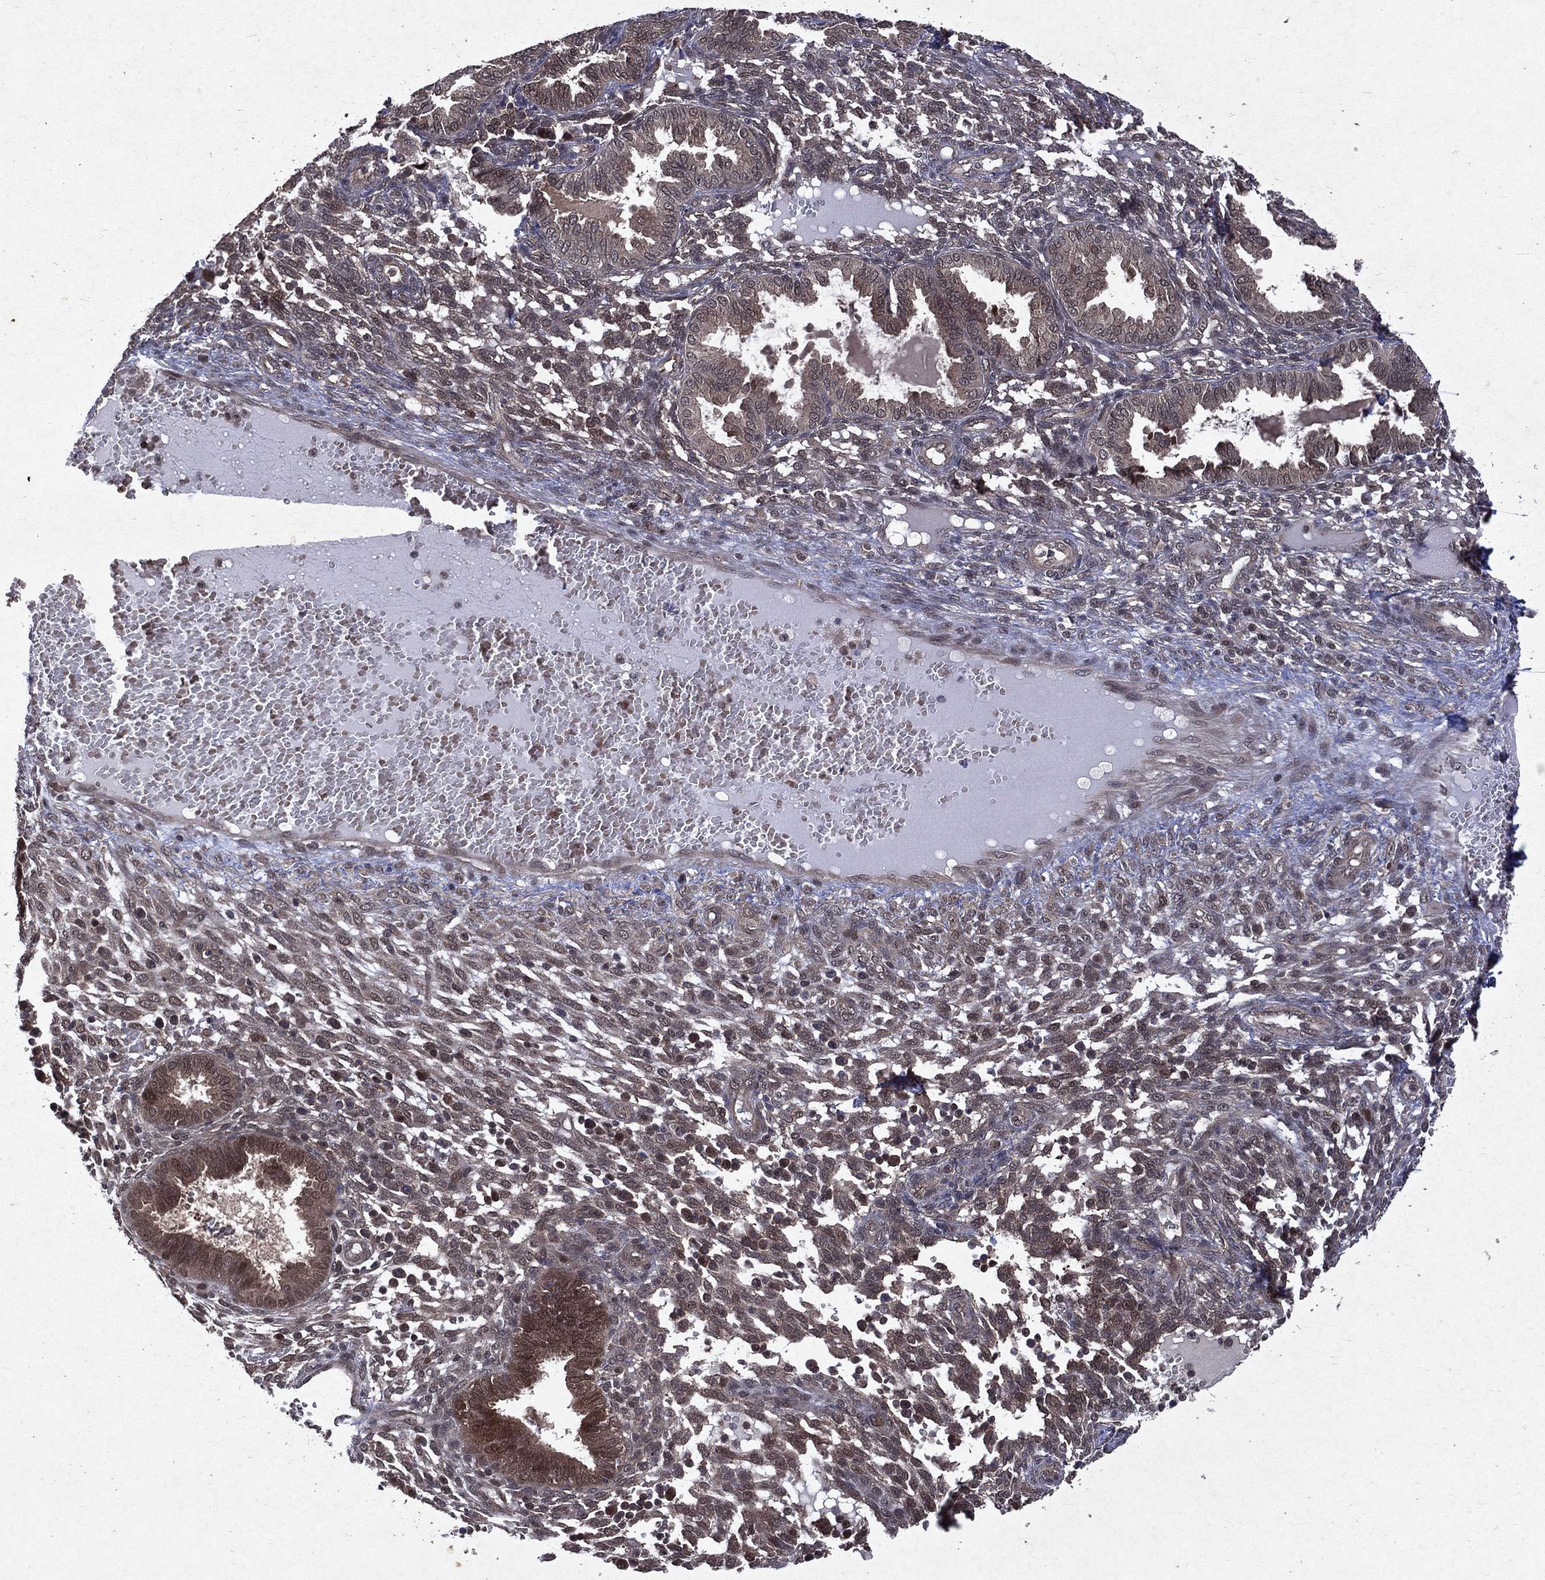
{"staining": {"intensity": "moderate", "quantity": "<25%", "location": "nuclear"}, "tissue": "endometrium", "cell_type": "Cells in endometrial stroma", "image_type": "normal", "snomed": [{"axis": "morphology", "description": "Normal tissue, NOS"}, {"axis": "topography", "description": "Endometrium"}], "caption": "A brown stain shows moderate nuclear positivity of a protein in cells in endometrial stroma of normal human endometrium. (Stains: DAB (3,3'-diaminobenzidine) in brown, nuclei in blue, Microscopy: brightfield microscopy at high magnification).", "gene": "MTAP", "patient": {"sex": "female", "age": 42}}